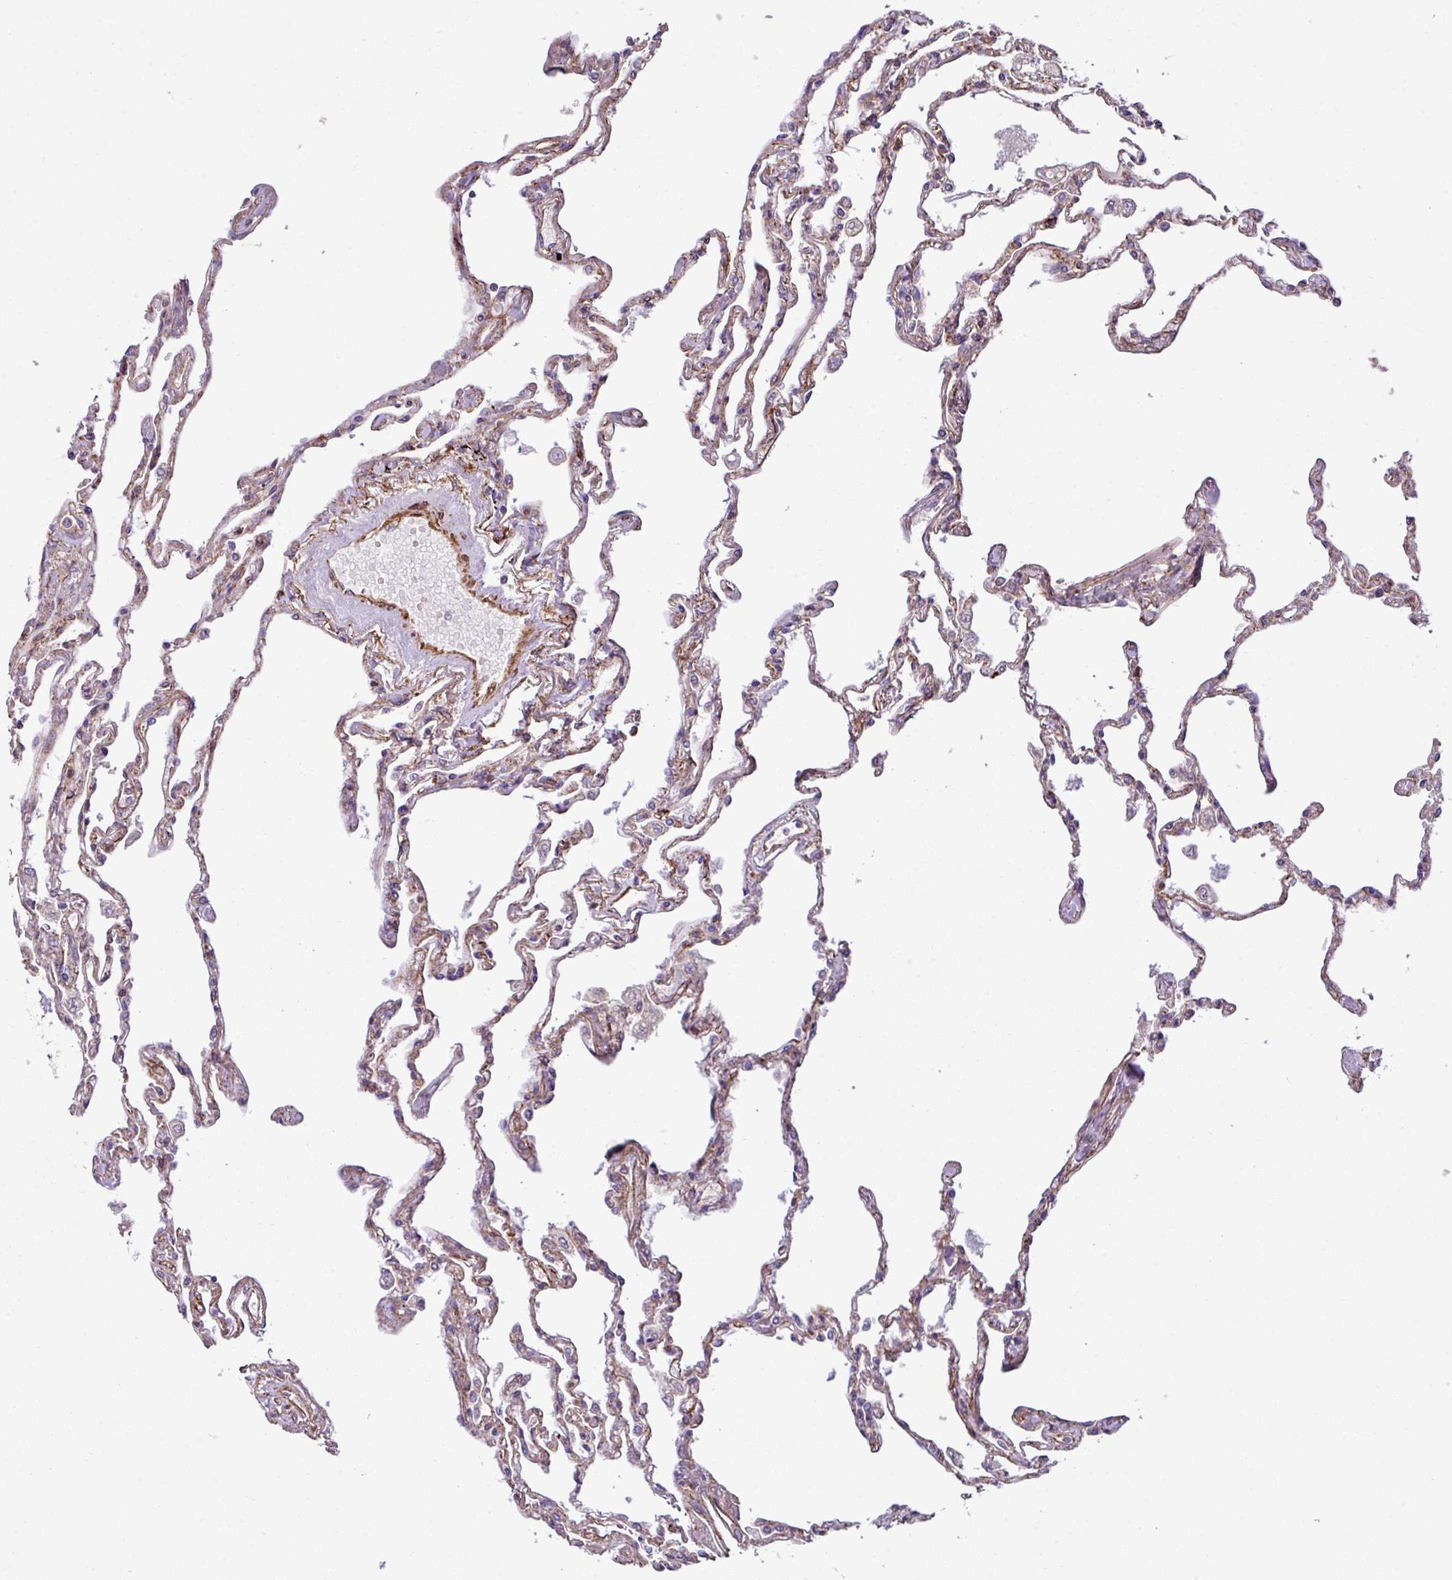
{"staining": {"intensity": "moderate", "quantity": "25%-75%", "location": "cytoplasmic/membranous"}, "tissue": "lung", "cell_type": "Alveolar cells", "image_type": "normal", "snomed": [{"axis": "morphology", "description": "Normal tissue, NOS"}, {"axis": "topography", "description": "Lung"}], "caption": "About 25%-75% of alveolar cells in unremarkable human lung demonstrate moderate cytoplasmic/membranous protein staining as visualized by brown immunohistochemical staining.", "gene": "FAM47E", "patient": {"sex": "female", "age": 67}}